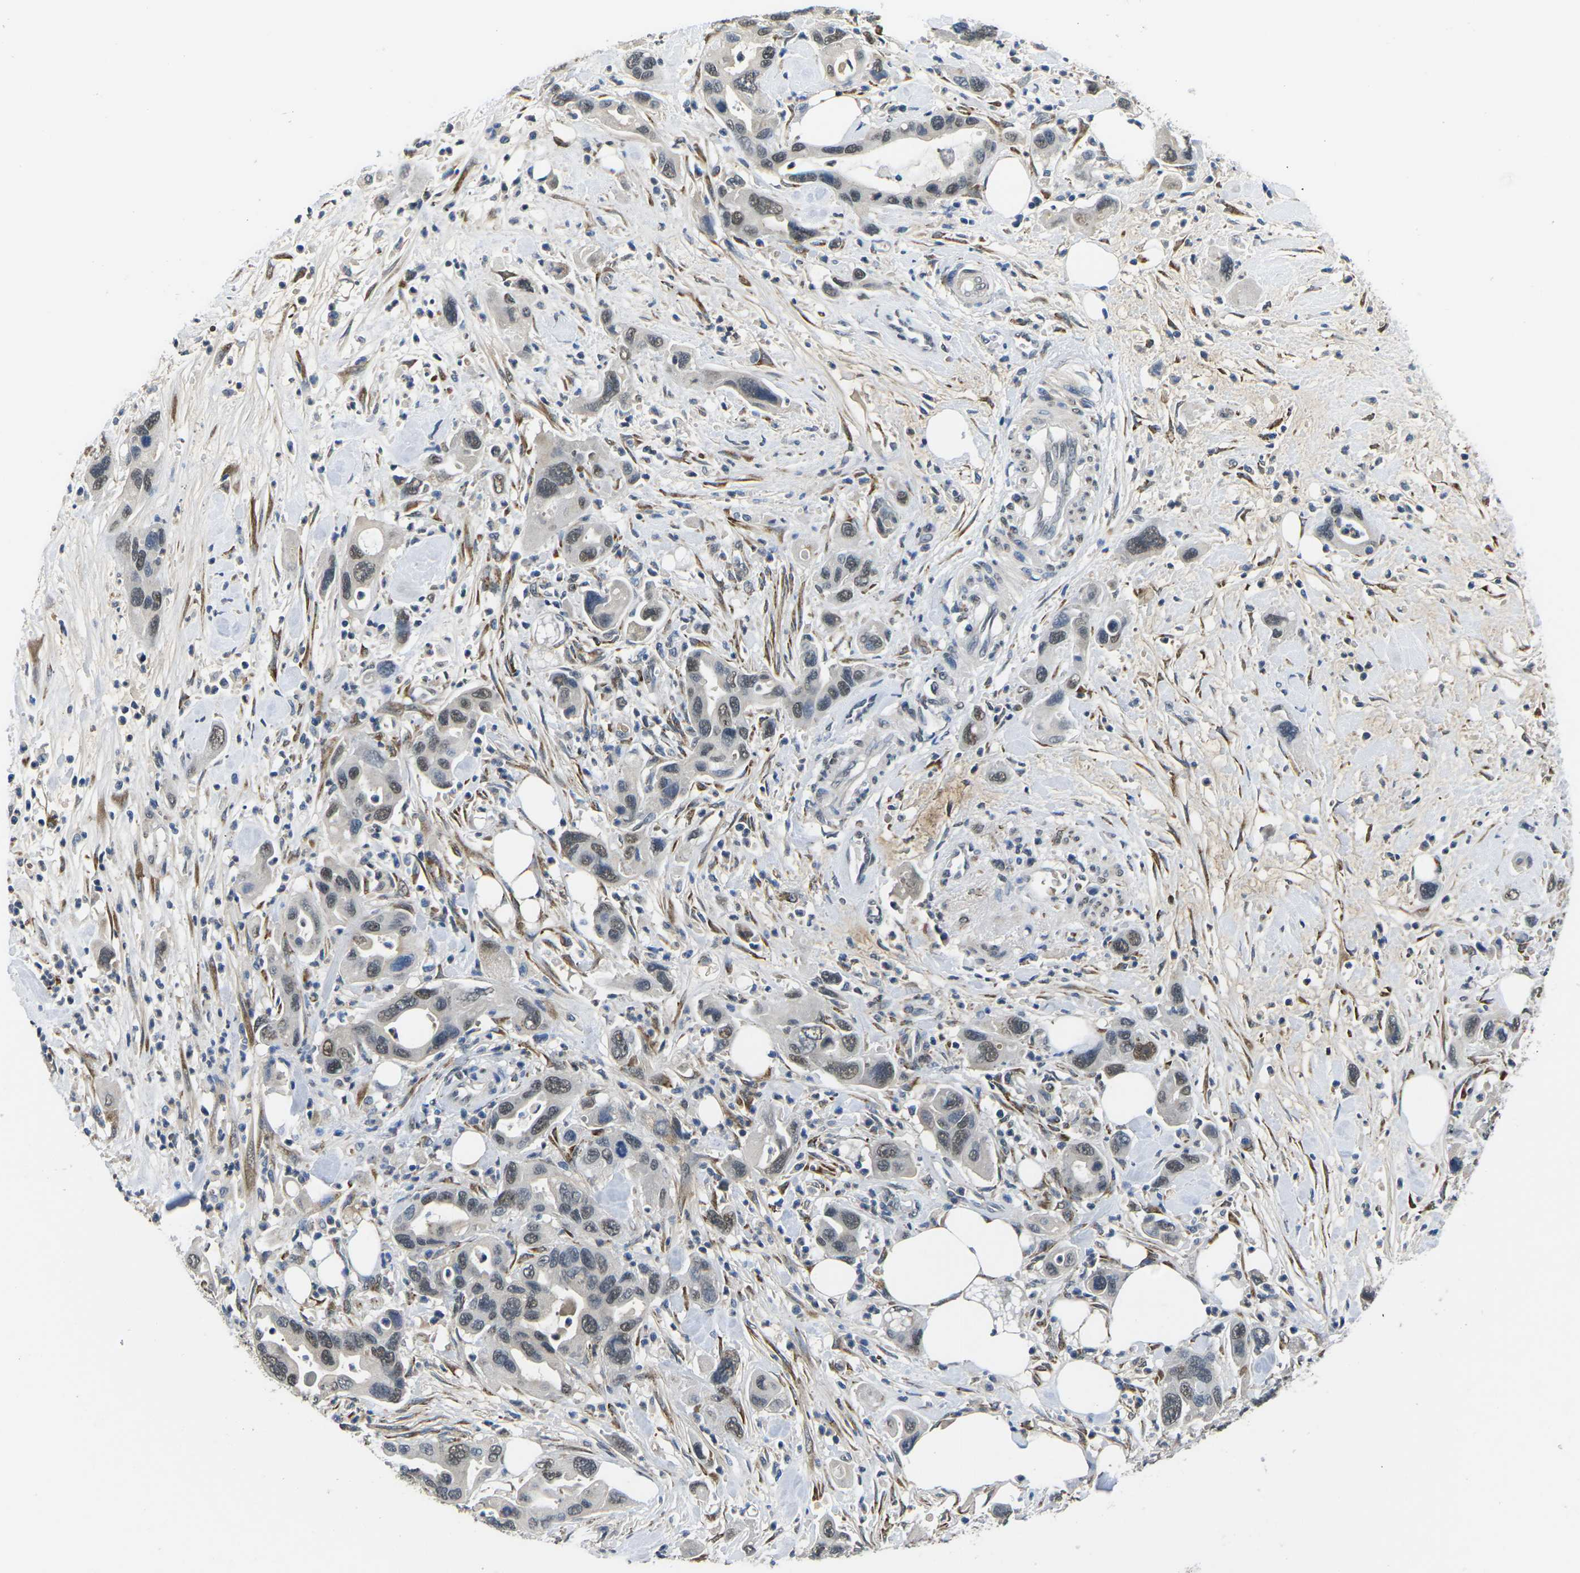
{"staining": {"intensity": "weak", "quantity": "25%-75%", "location": "nuclear"}, "tissue": "pancreatic cancer", "cell_type": "Tumor cells", "image_type": "cancer", "snomed": [{"axis": "morphology", "description": "Normal tissue, NOS"}, {"axis": "morphology", "description": "Adenocarcinoma, NOS"}, {"axis": "topography", "description": "Pancreas"}], "caption": "IHC micrograph of neoplastic tissue: pancreatic cancer (adenocarcinoma) stained using IHC shows low levels of weak protein expression localized specifically in the nuclear of tumor cells, appearing as a nuclear brown color.", "gene": "SCNN1B", "patient": {"sex": "female", "age": 71}}